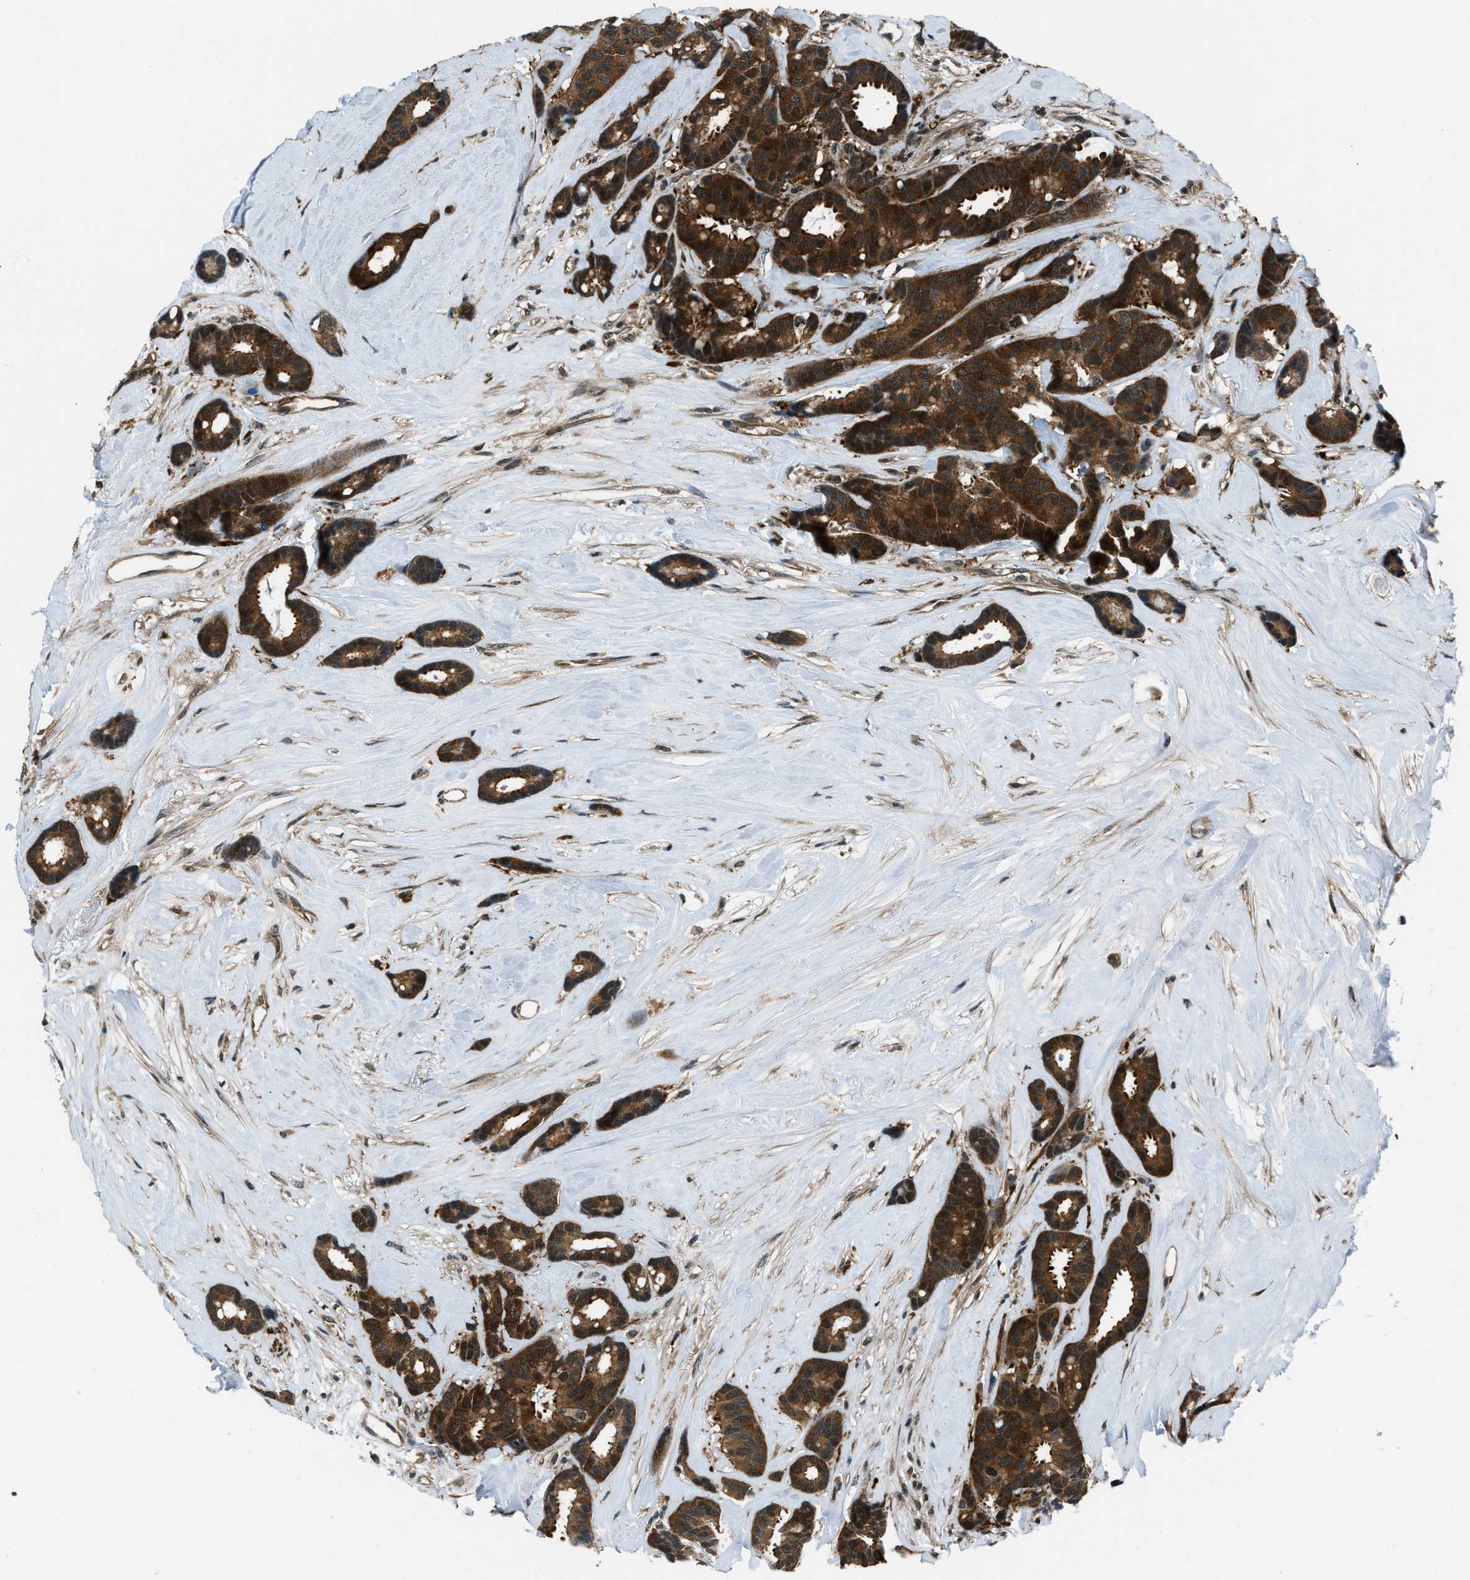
{"staining": {"intensity": "strong", "quantity": ">75%", "location": "cytoplasmic/membranous,nuclear"}, "tissue": "breast cancer", "cell_type": "Tumor cells", "image_type": "cancer", "snomed": [{"axis": "morphology", "description": "Duct carcinoma"}, {"axis": "topography", "description": "Breast"}], "caption": "IHC of human breast cancer (intraductal carcinoma) displays high levels of strong cytoplasmic/membranous and nuclear expression in about >75% of tumor cells. The staining is performed using DAB (3,3'-diaminobenzidine) brown chromogen to label protein expression. The nuclei are counter-stained blue using hematoxylin.", "gene": "NUDCD3", "patient": {"sex": "female", "age": 87}}